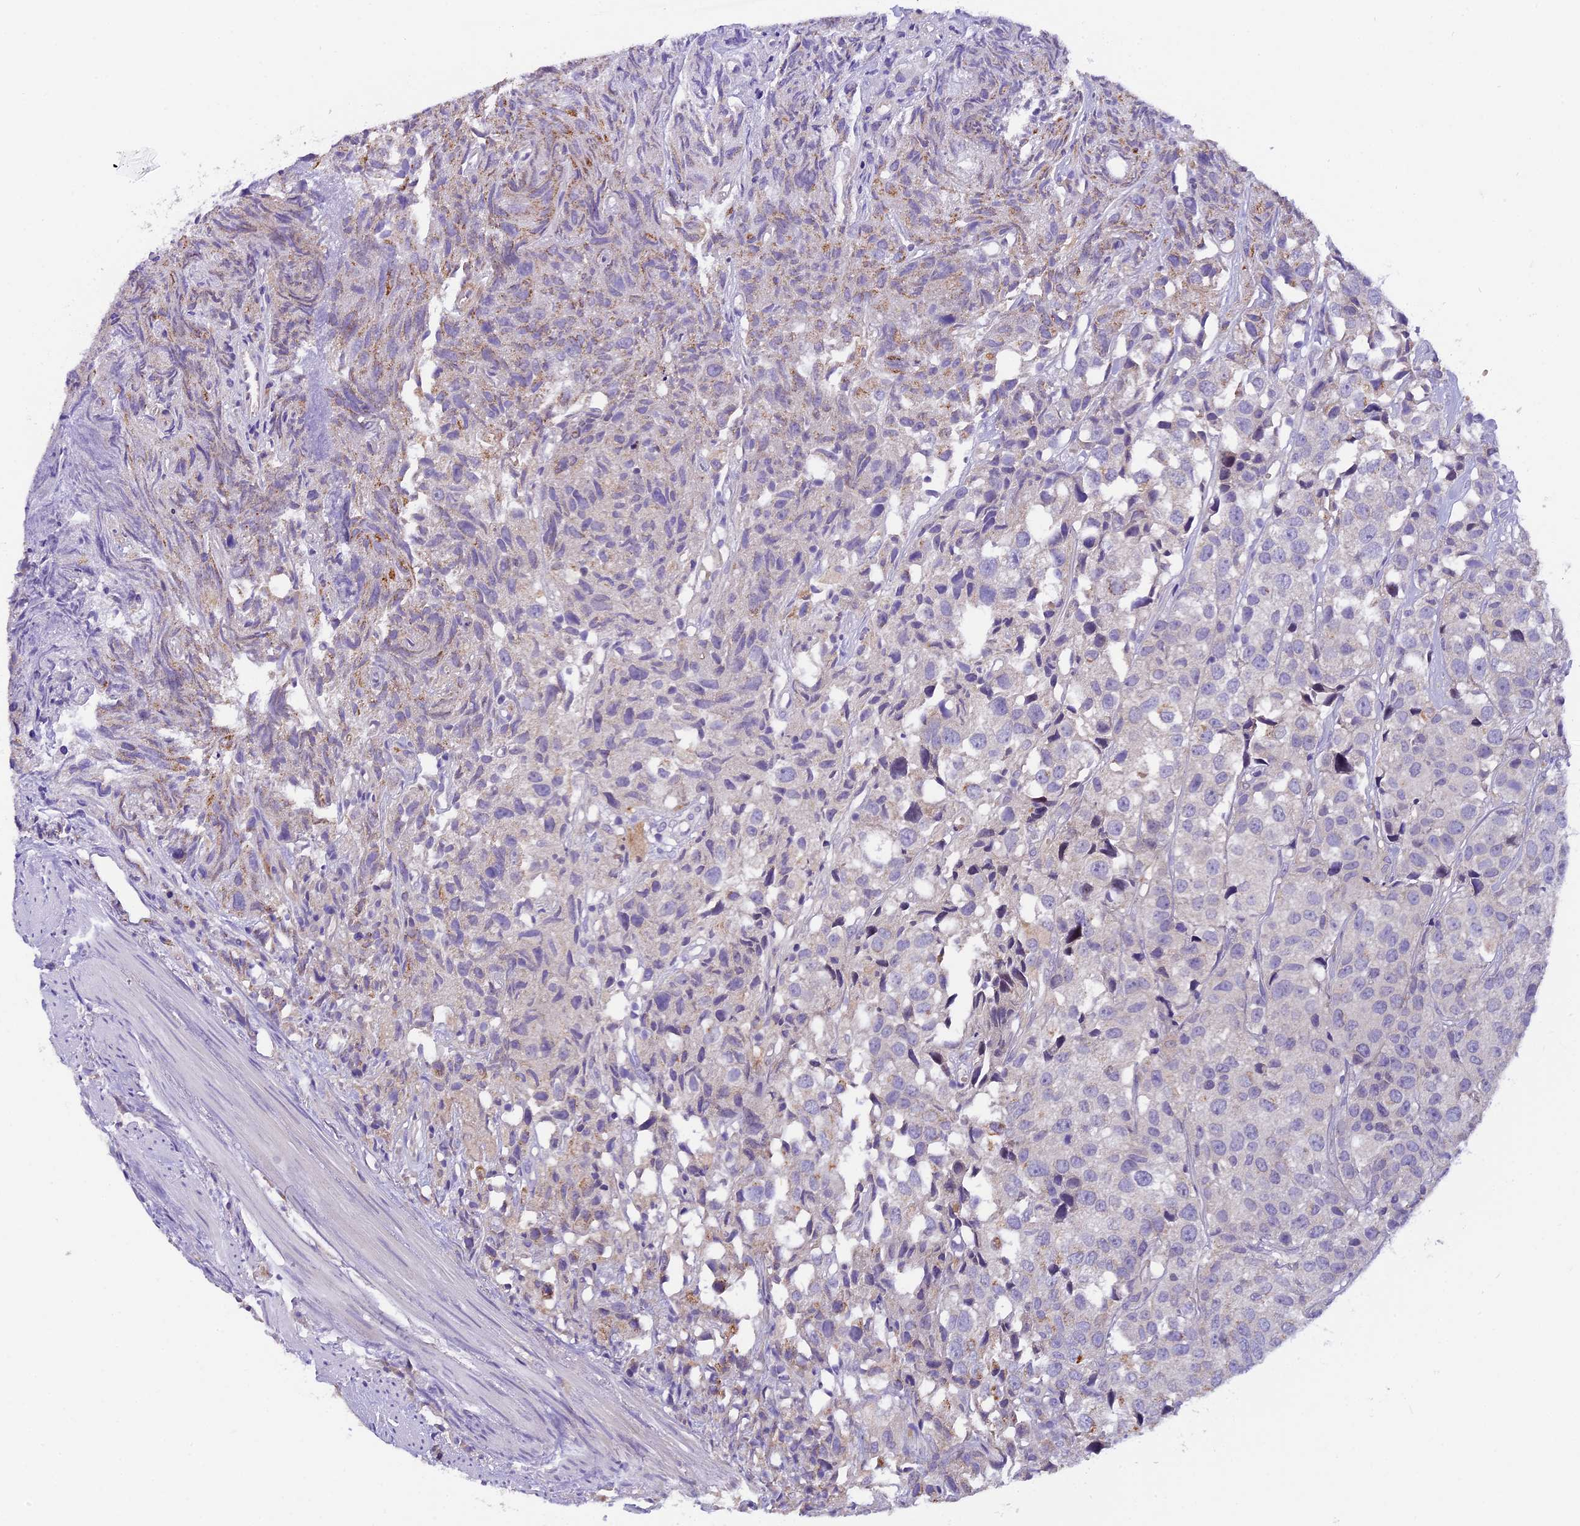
{"staining": {"intensity": "negative", "quantity": "none", "location": "none"}, "tissue": "urothelial cancer", "cell_type": "Tumor cells", "image_type": "cancer", "snomed": [{"axis": "morphology", "description": "Urothelial carcinoma, High grade"}, {"axis": "topography", "description": "Urinary bladder"}], "caption": "Protein analysis of urothelial carcinoma (high-grade) reveals no significant positivity in tumor cells.", "gene": "CCDC32", "patient": {"sex": "female", "age": 75}}